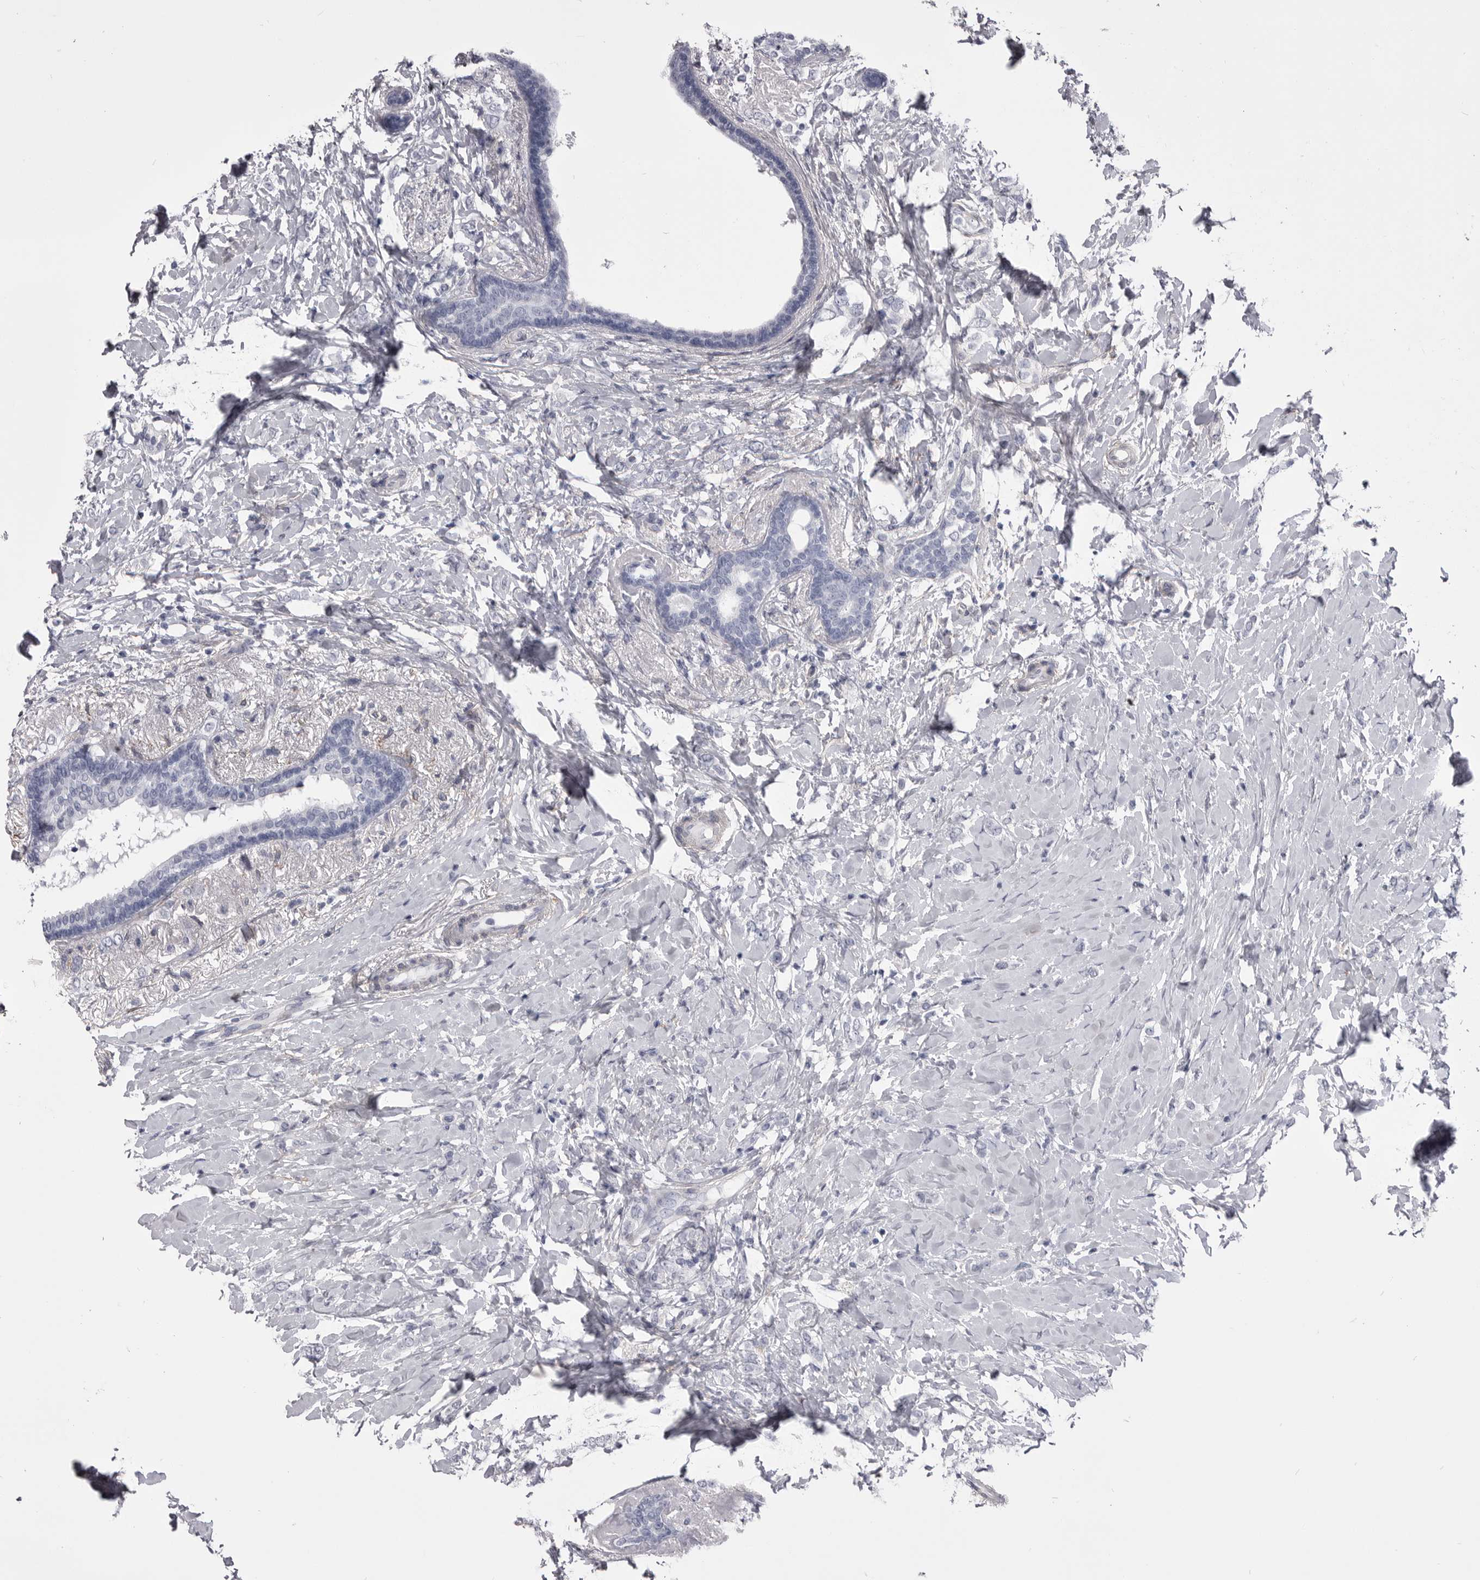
{"staining": {"intensity": "negative", "quantity": "none", "location": "none"}, "tissue": "breast cancer", "cell_type": "Tumor cells", "image_type": "cancer", "snomed": [{"axis": "morphology", "description": "Normal tissue, NOS"}, {"axis": "morphology", "description": "Lobular carcinoma"}, {"axis": "topography", "description": "Breast"}], "caption": "A photomicrograph of human lobular carcinoma (breast) is negative for staining in tumor cells.", "gene": "ANK2", "patient": {"sex": "female", "age": 47}}